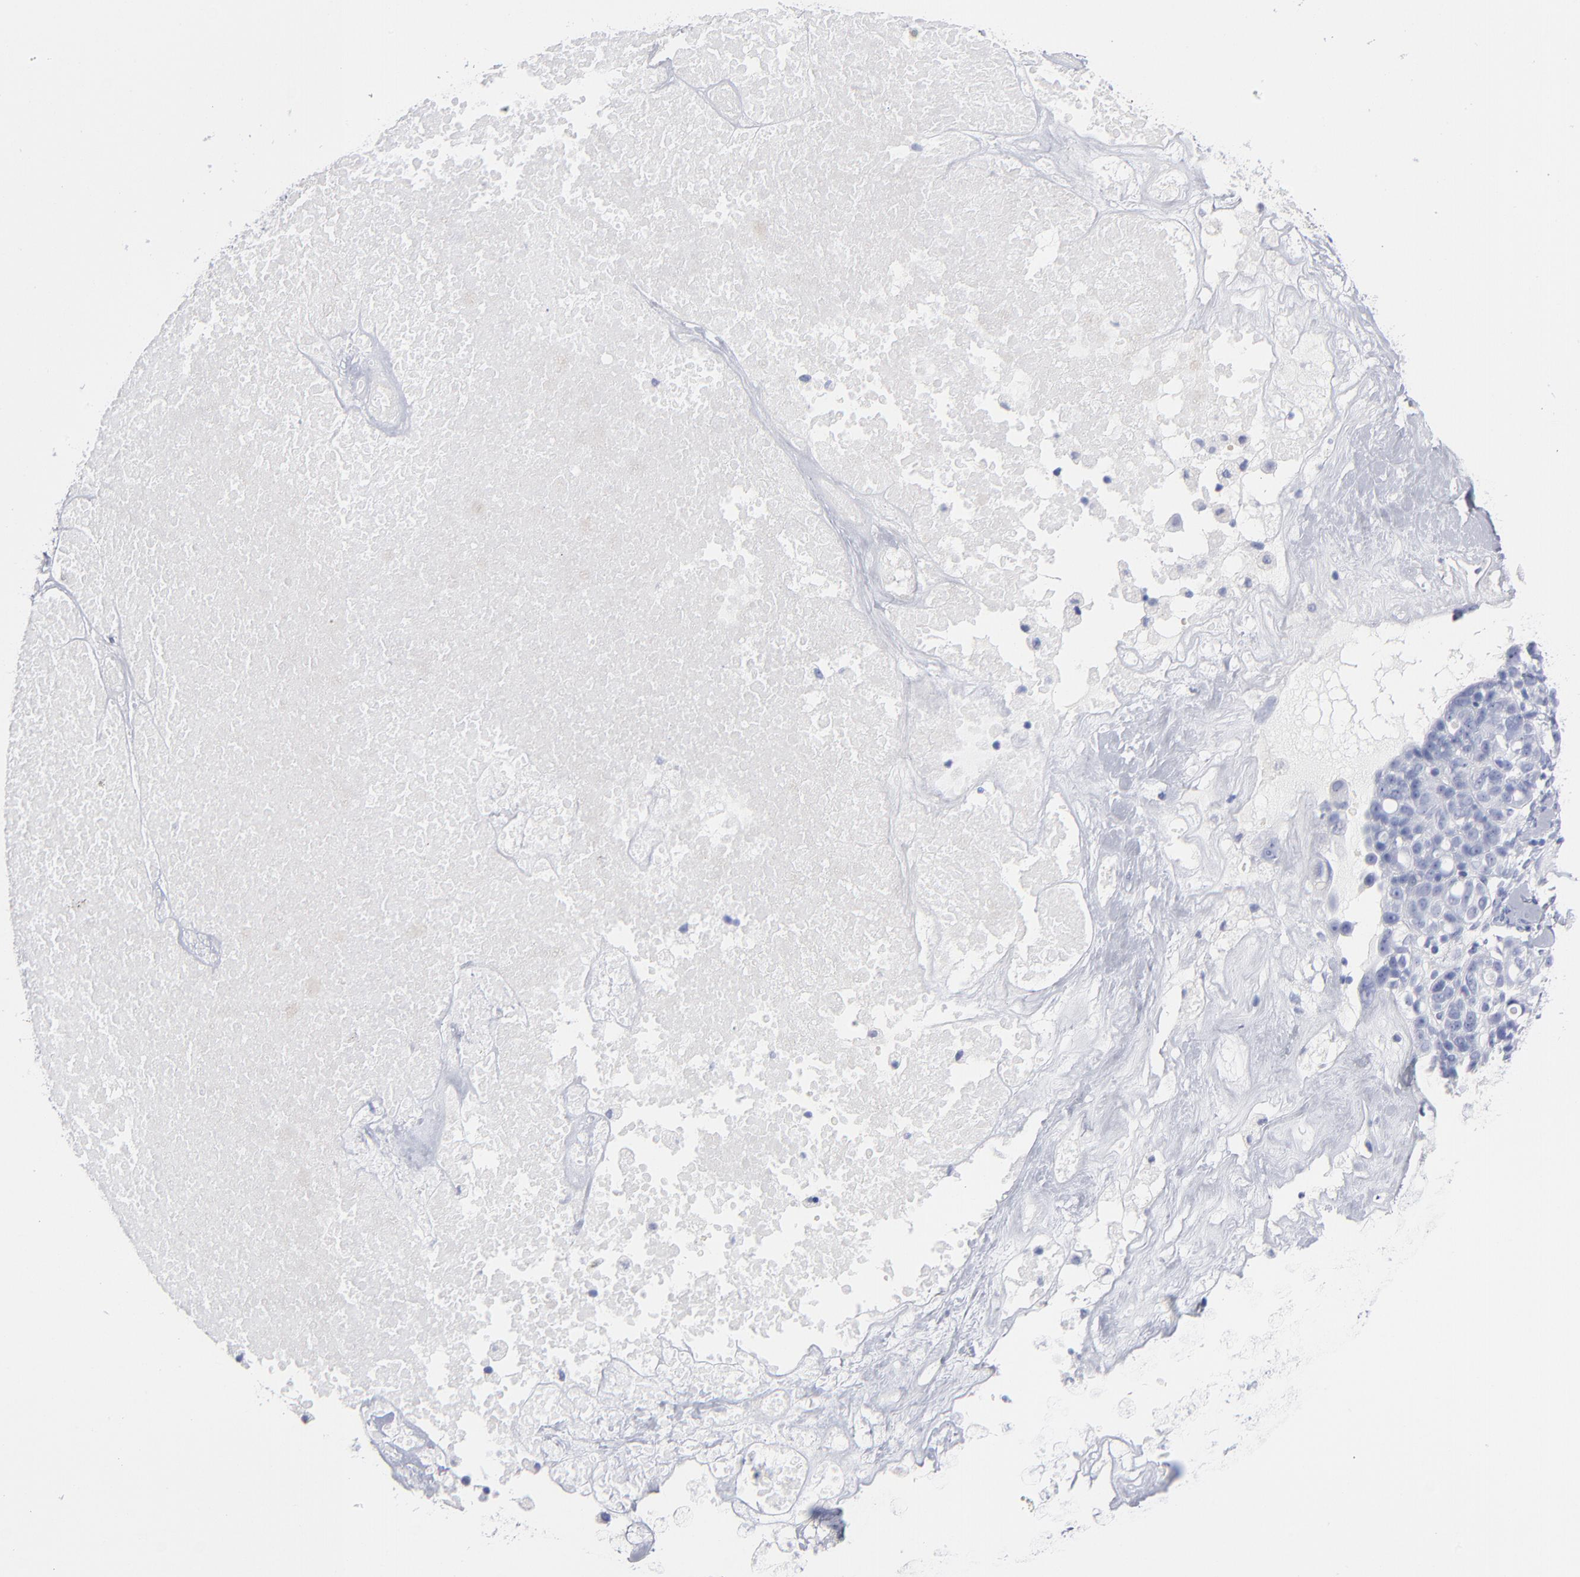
{"staining": {"intensity": "negative", "quantity": "none", "location": "none"}, "tissue": "ovarian cancer", "cell_type": "Tumor cells", "image_type": "cancer", "snomed": [{"axis": "morphology", "description": "Cystadenocarcinoma, serous, NOS"}, {"axis": "topography", "description": "Ovary"}], "caption": "This is an IHC micrograph of human ovarian cancer. There is no staining in tumor cells.", "gene": "ARG1", "patient": {"sex": "female", "age": 66}}